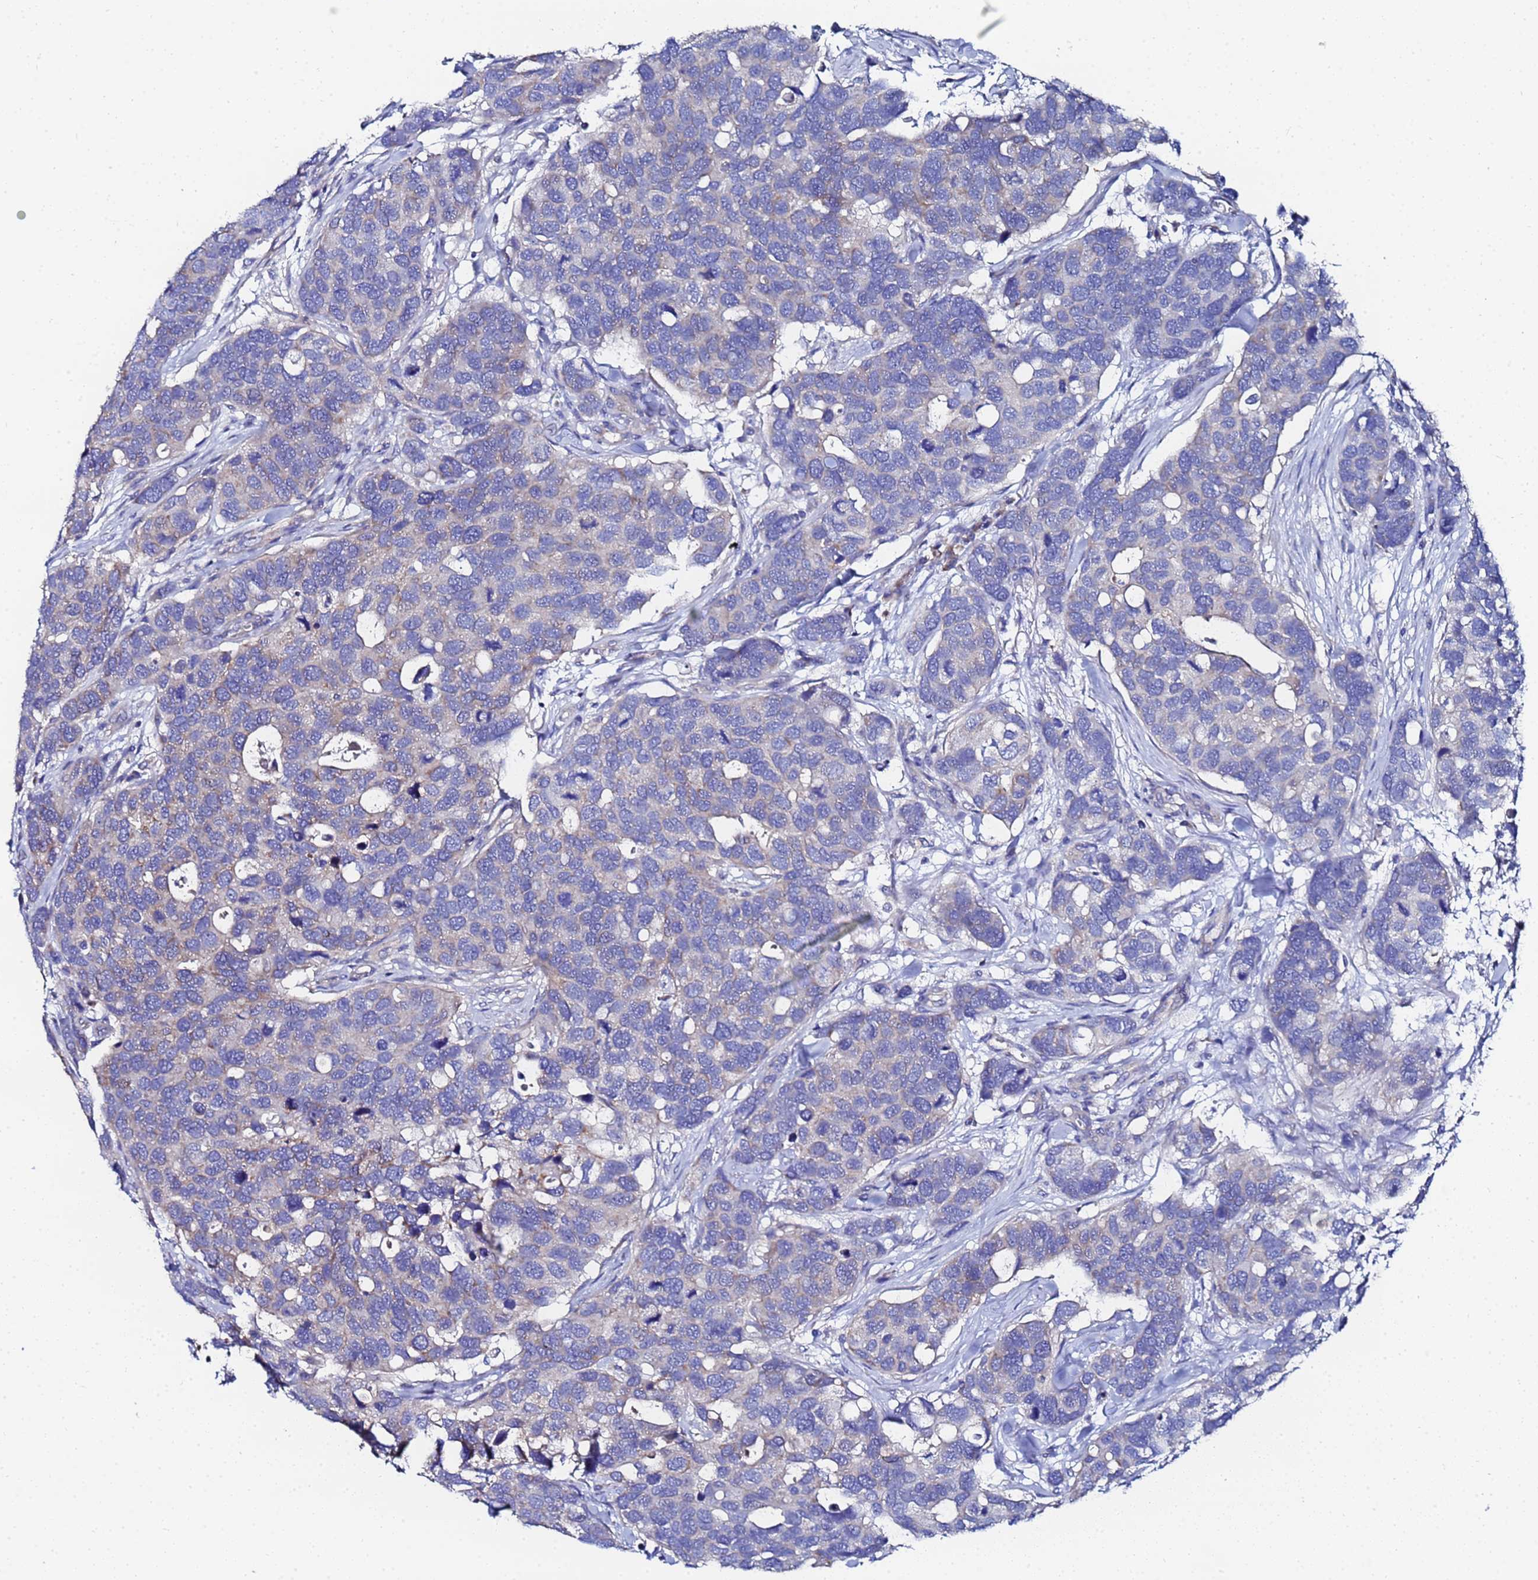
{"staining": {"intensity": "negative", "quantity": "none", "location": "none"}, "tissue": "breast cancer", "cell_type": "Tumor cells", "image_type": "cancer", "snomed": [{"axis": "morphology", "description": "Duct carcinoma"}, {"axis": "topography", "description": "Breast"}], "caption": "Human breast infiltrating ductal carcinoma stained for a protein using IHC displays no expression in tumor cells.", "gene": "FAHD2A", "patient": {"sex": "female", "age": 83}}